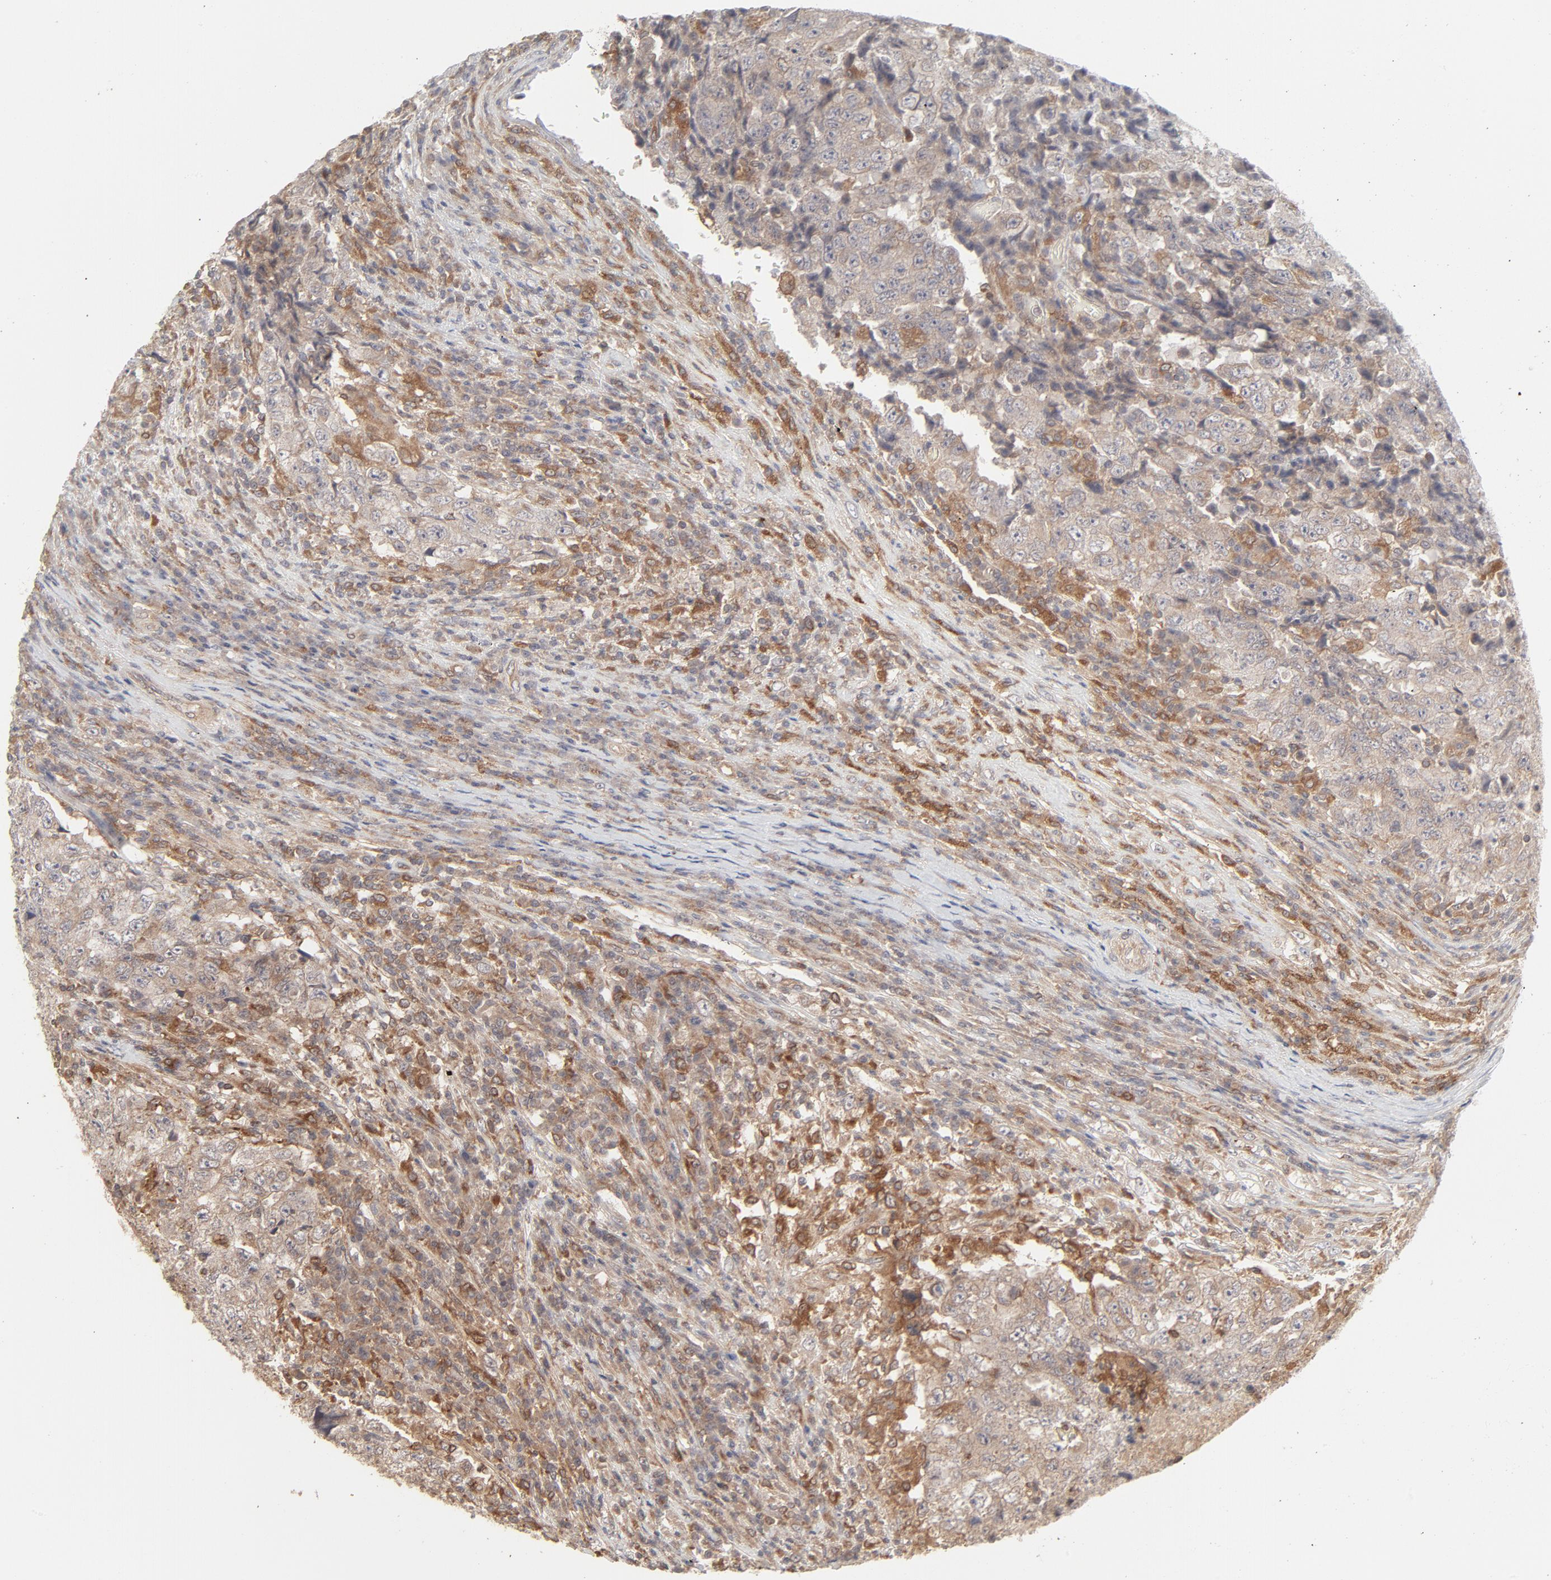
{"staining": {"intensity": "moderate", "quantity": ">75%", "location": "cytoplasmic/membranous"}, "tissue": "testis cancer", "cell_type": "Tumor cells", "image_type": "cancer", "snomed": [{"axis": "morphology", "description": "Necrosis, NOS"}, {"axis": "morphology", "description": "Carcinoma, Embryonal, NOS"}, {"axis": "topography", "description": "Testis"}], "caption": "The photomicrograph displays staining of testis embryonal carcinoma, revealing moderate cytoplasmic/membranous protein positivity (brown color) within tumor cells.", "gene": "RAB5C", "patient": {"sex": "male", "age": 19}}